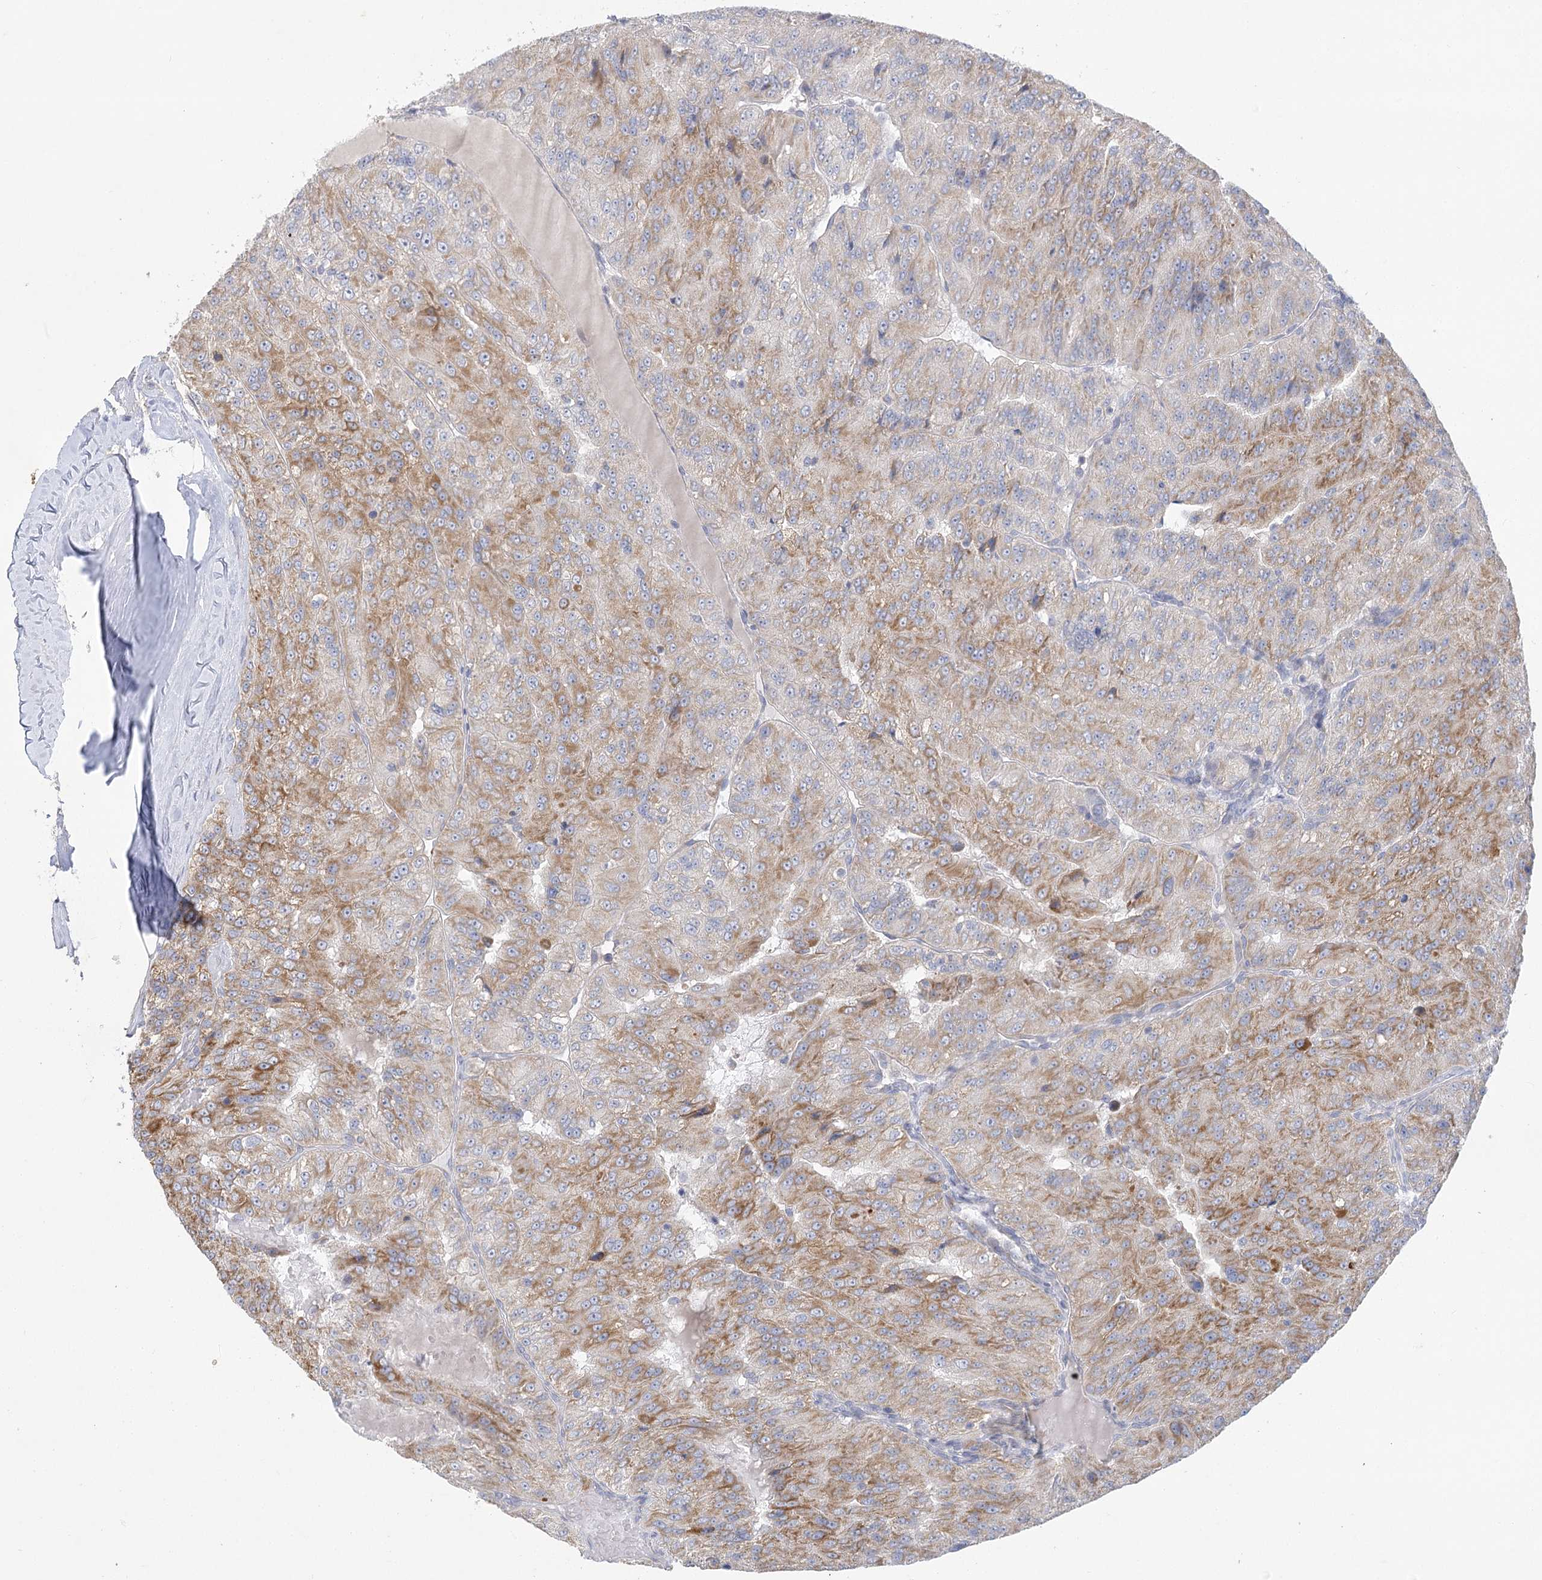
{"staining": {"intensity": "moderate", "quantity": "25%-75%", "location": "cytoplasmic/membranous"}, "tissue": "renal cancer", "cell_type": "Tumor cells", "image_type": "cancer", "snomed": [{"axis": "morphology", "description": "Adenocarcinoma, NOS"}, {"axis": "topography", "description": "Kidney"}], "caption": "There is medium levels of moderate cytoplasmic/membranous positivity in tumor cells of renal cancer (adenocarcinoma), as demonstrated by immunohistochemical staining (brown color).", "gene": "DHTKD1", "patient": {"sex": "female", "age": 63}}